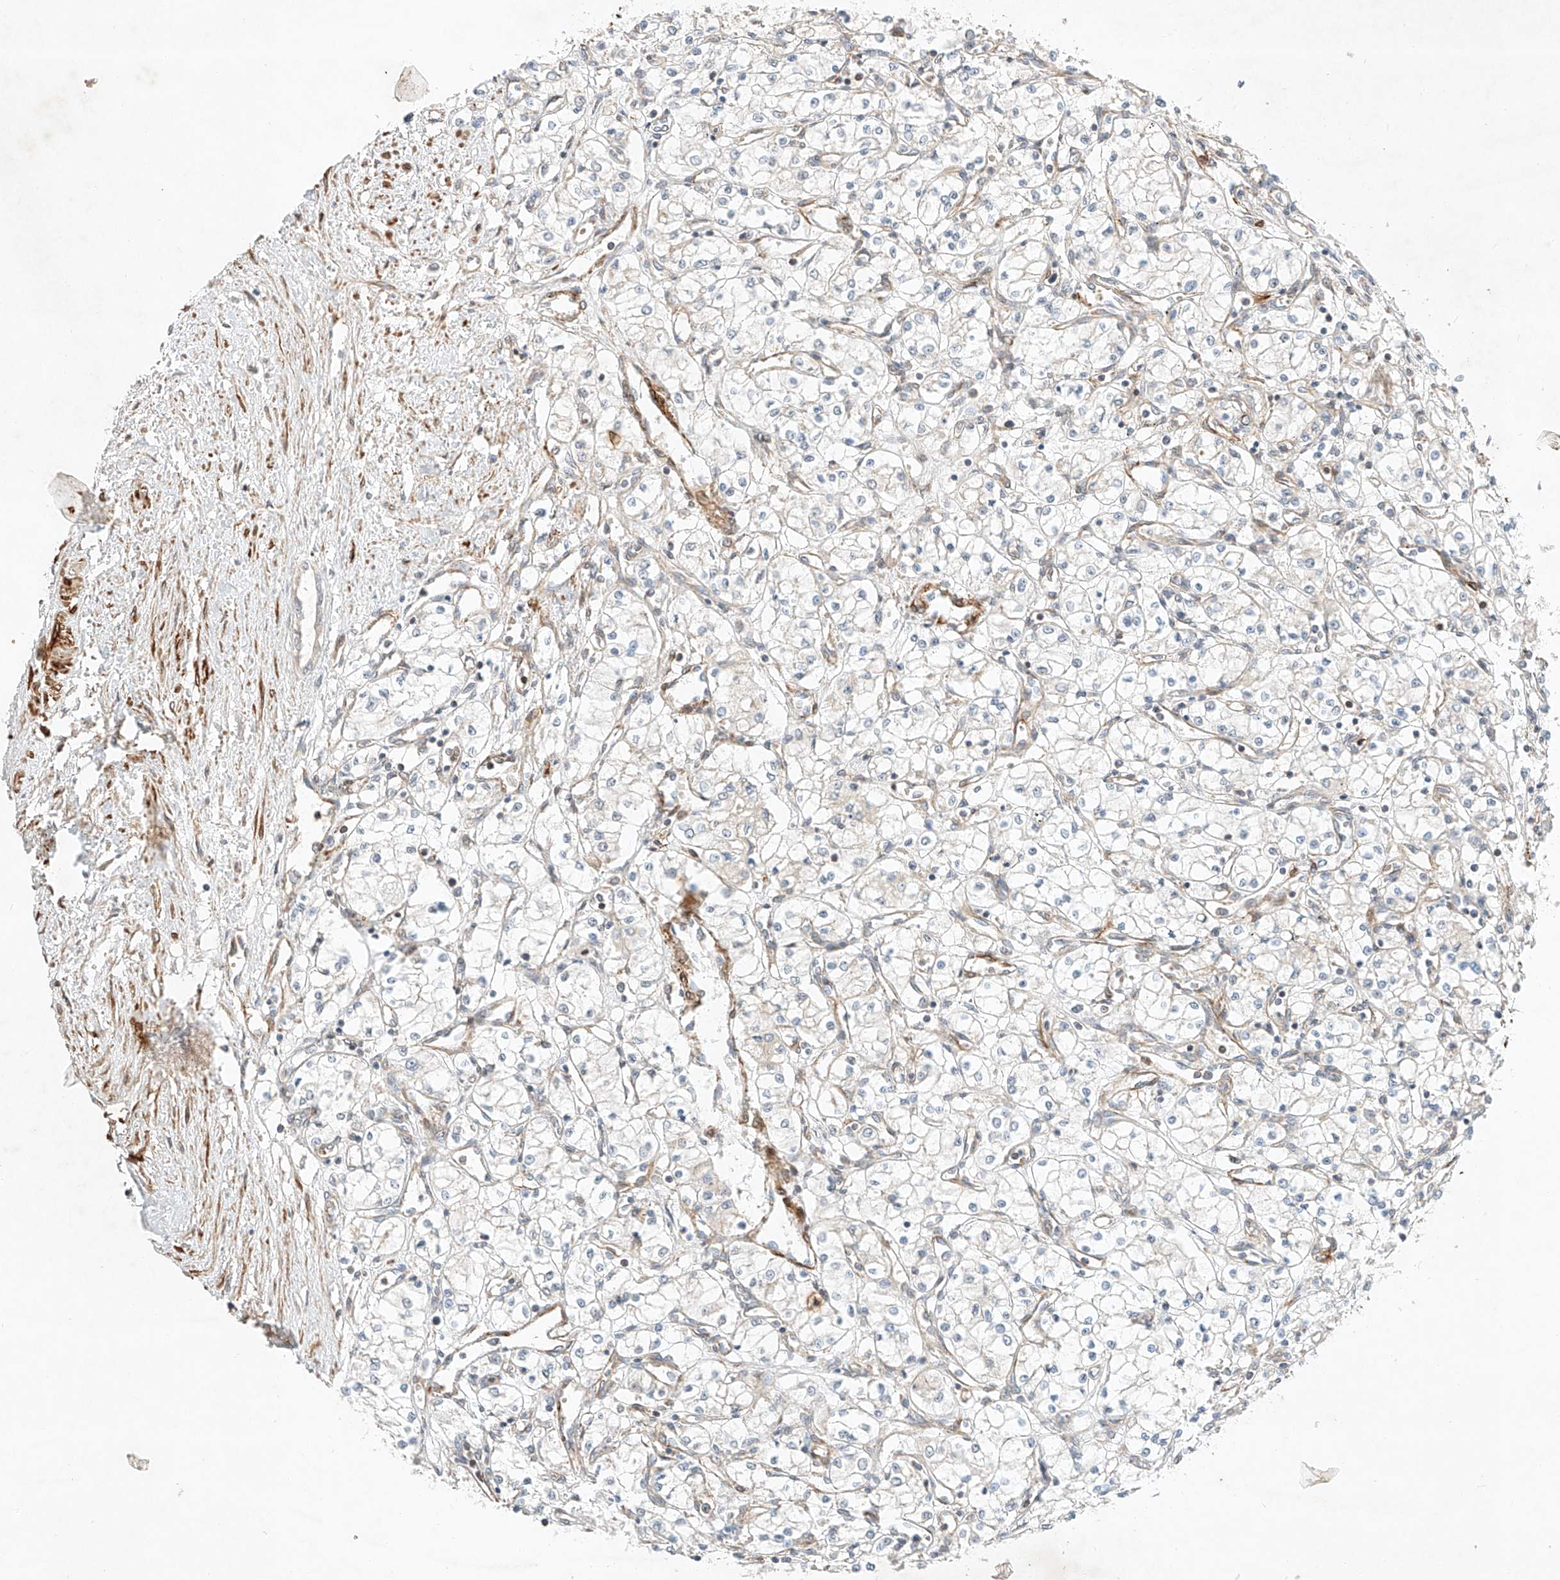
{"staining": {"intensity": "negative", "quantity": "none", "location": "none"}, "tissue": "renal cancer", "cell_type": "Tumor cells", "image_type": "cancer", "snomed": [{"axis": "morphology", "description": "Adenocarcinoma, NOS"}, {"axis": "topography", "description": "Kidney"}], "caption": "IHC of human renal cancer (adenocarcinoma) displays no expression in tumor cells. (Stains: DAB (3,3'-diaminobenzidine) immunohistochemistry (IHC) with hematoxylin counter stain, Microscopy: brightfield microscopy at high magnification).", "gene": "ARHGAP33", "patient": {"sex": "male", "age": 59}}